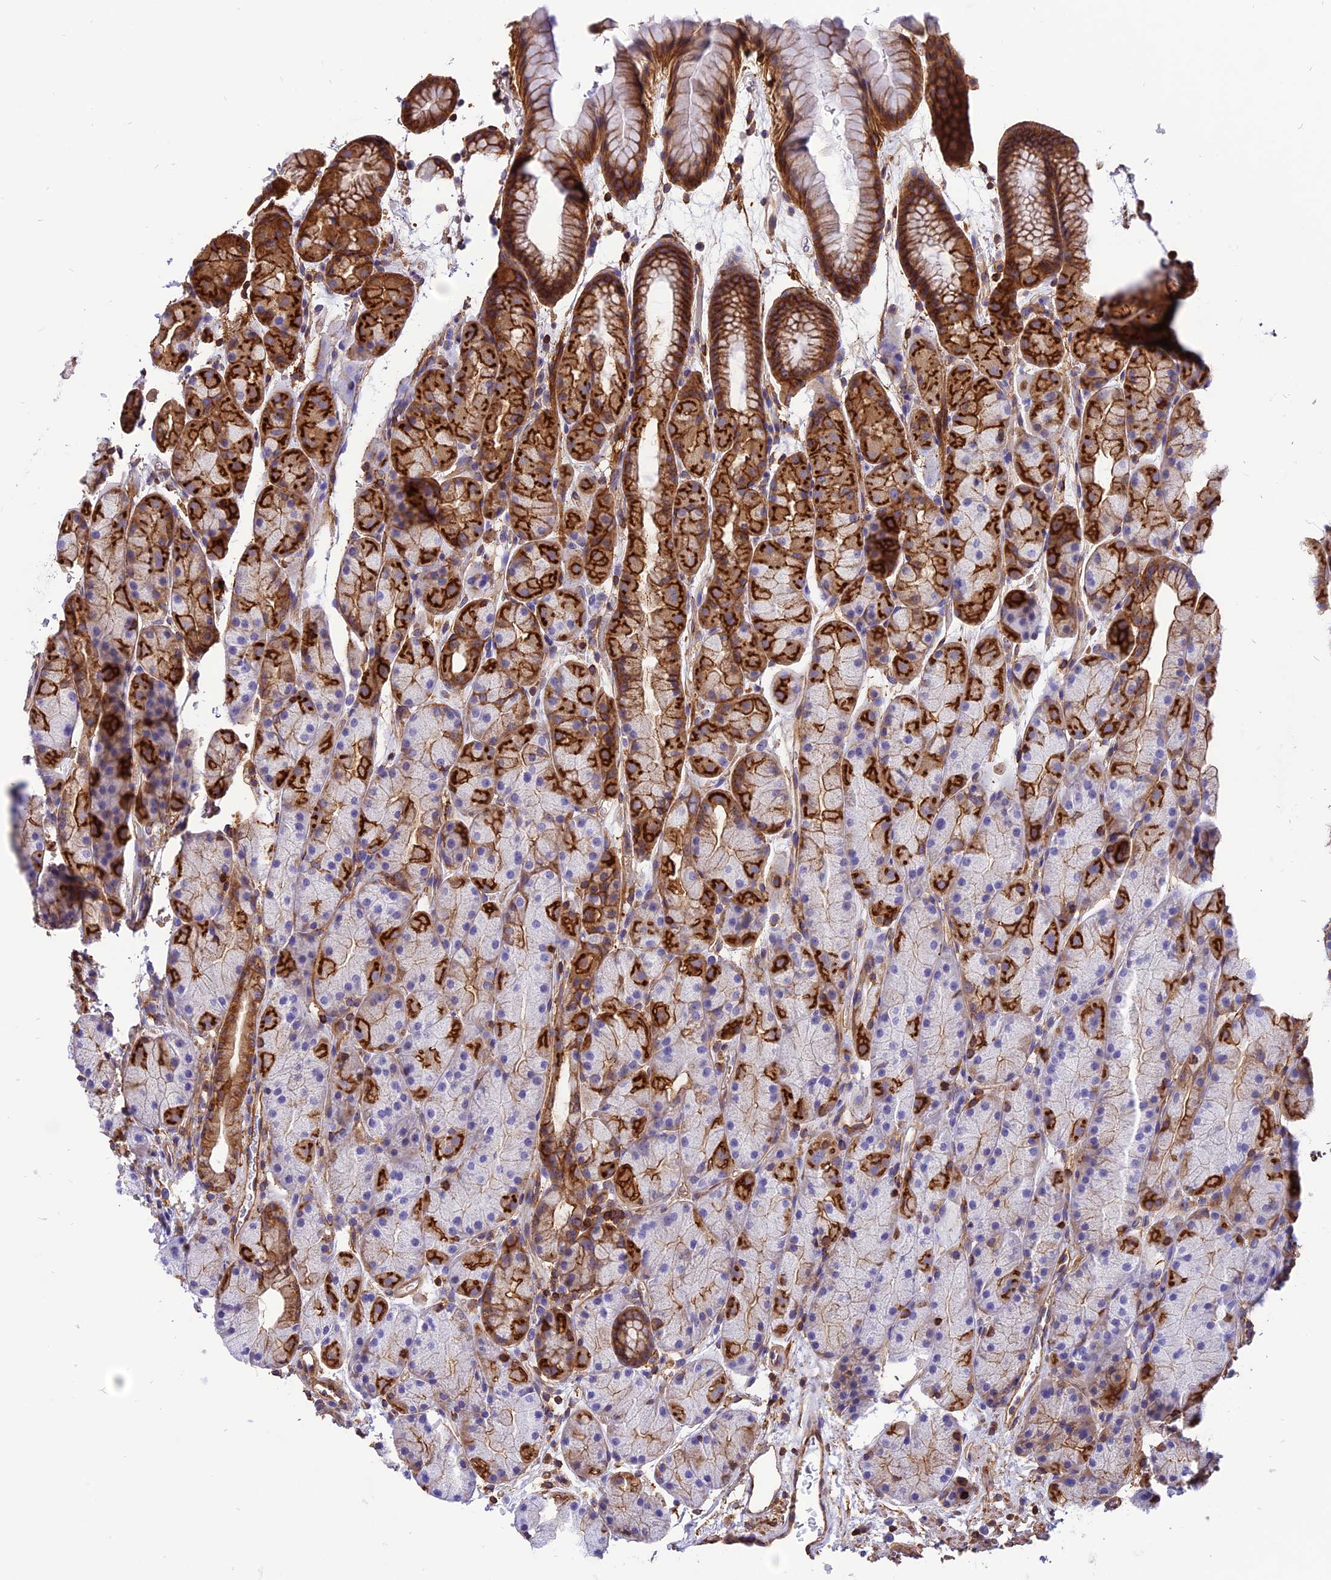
{"staining": {"intensity": "strong", "quantity": "25%-75%", "location": "cytoplasmic/membranous"}, "tissue": "stomach", "cell_type": "Glandular cells", "image_type": "normal", "snomed": [{"axis": "morphology", "description": "Normal tissue, NOS"}, {"axis": "topography", "description": "Stomach, upper"}, {"axis": "topography", "description": "Stomach"}], "caption": "The photomicrograph shows a brown stain indicating the presence of a protein in the cytoplasmic/membranous of glandular cells in stomach. (IHC, brightfield microscopy, high magnification).", "gene": "SEPTIN9", "patient": {"sex": "male", "age": 47}}